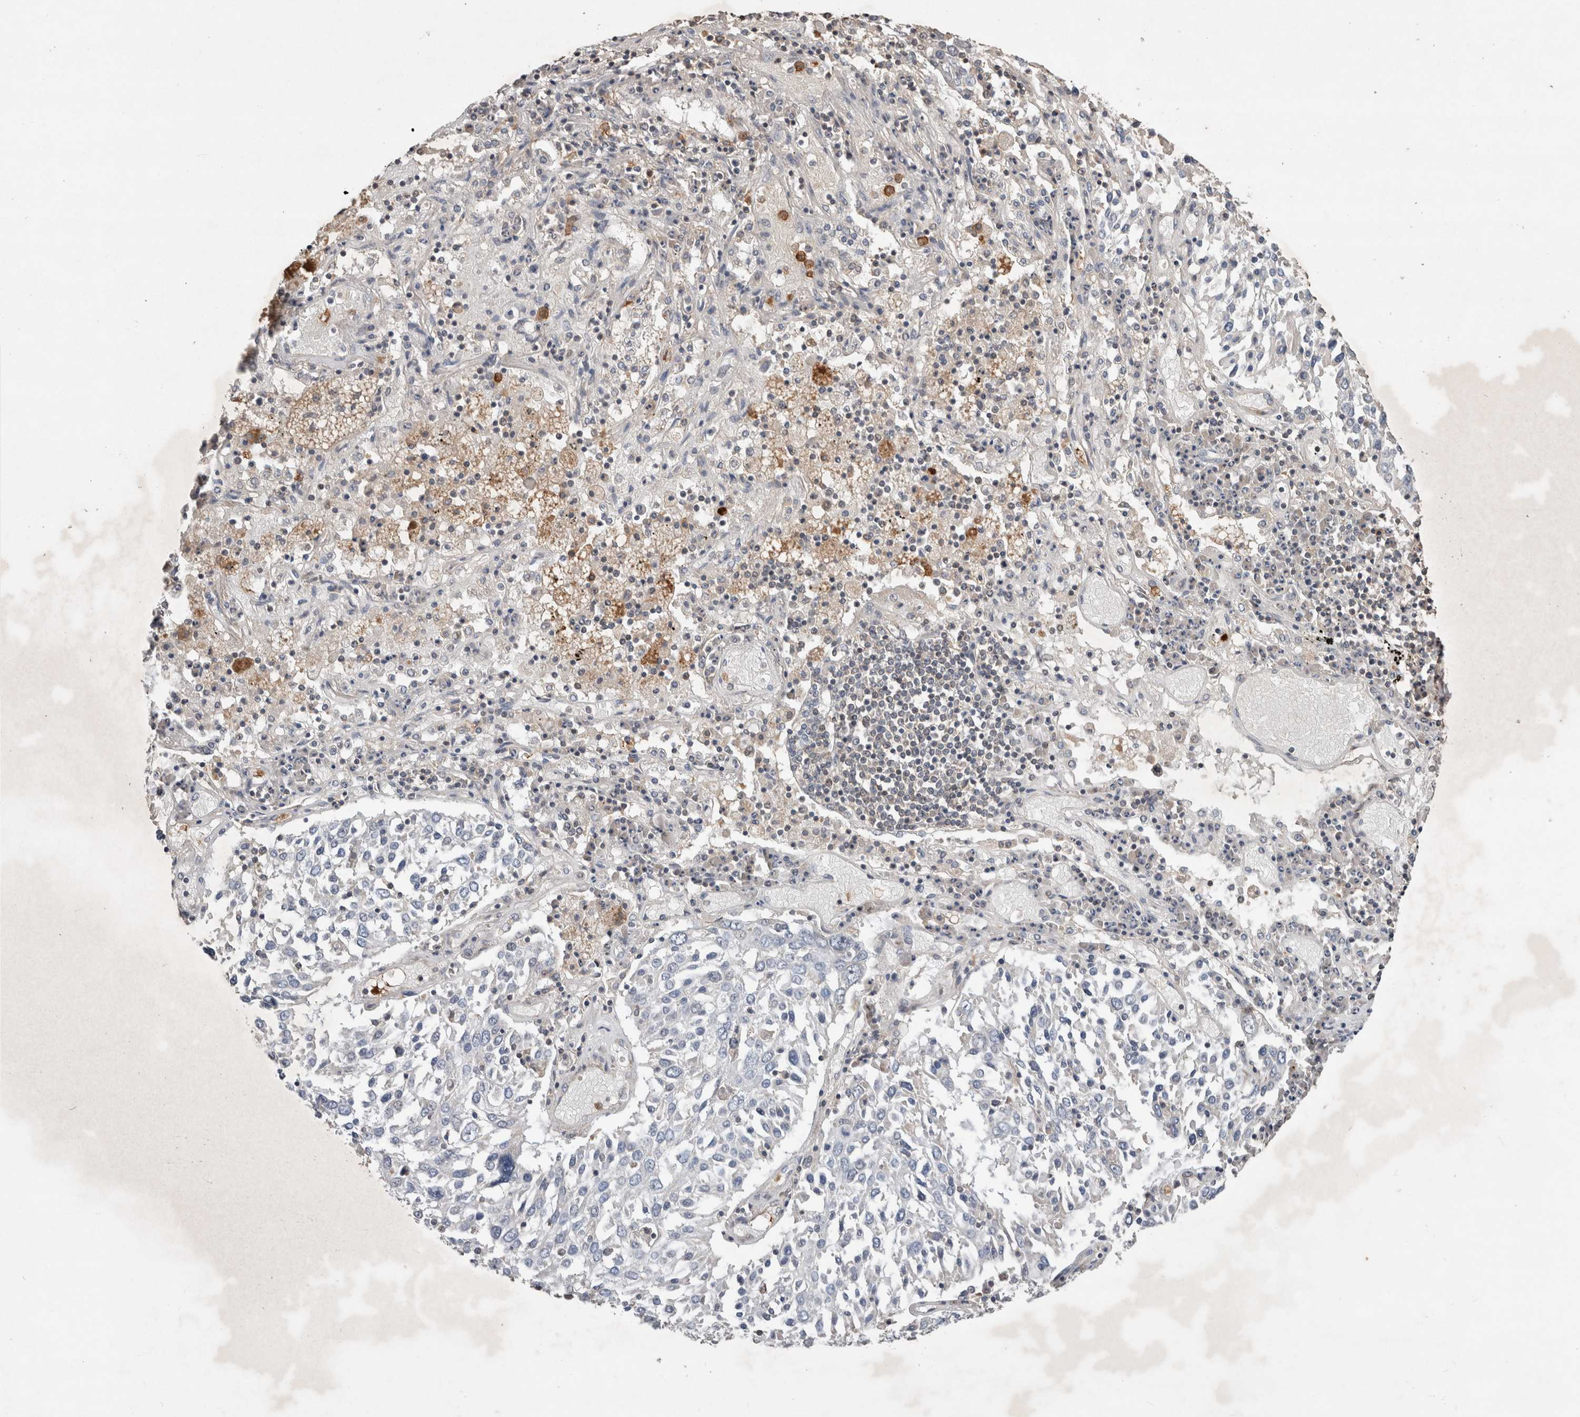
{"staining": {"intensity": "negative", "quantity": "none", "location": "none"}, "tissue": "lung cancer", "cell_type": "Tumor cells", "image_type": "cancer", "snomed": [{"axis": "morphology", "description": "Squamous cell carcinoma, NOS"}, {"axis": "topography", "description": "Lung"}], "caption": "The immunohistochemistry micrograph has no significant positivity in tumor cells of lung cancer (squamous cell carcinoma) tissue.", "gene": "TRIM5", "patient": {"sex": "male", "age": 65}}